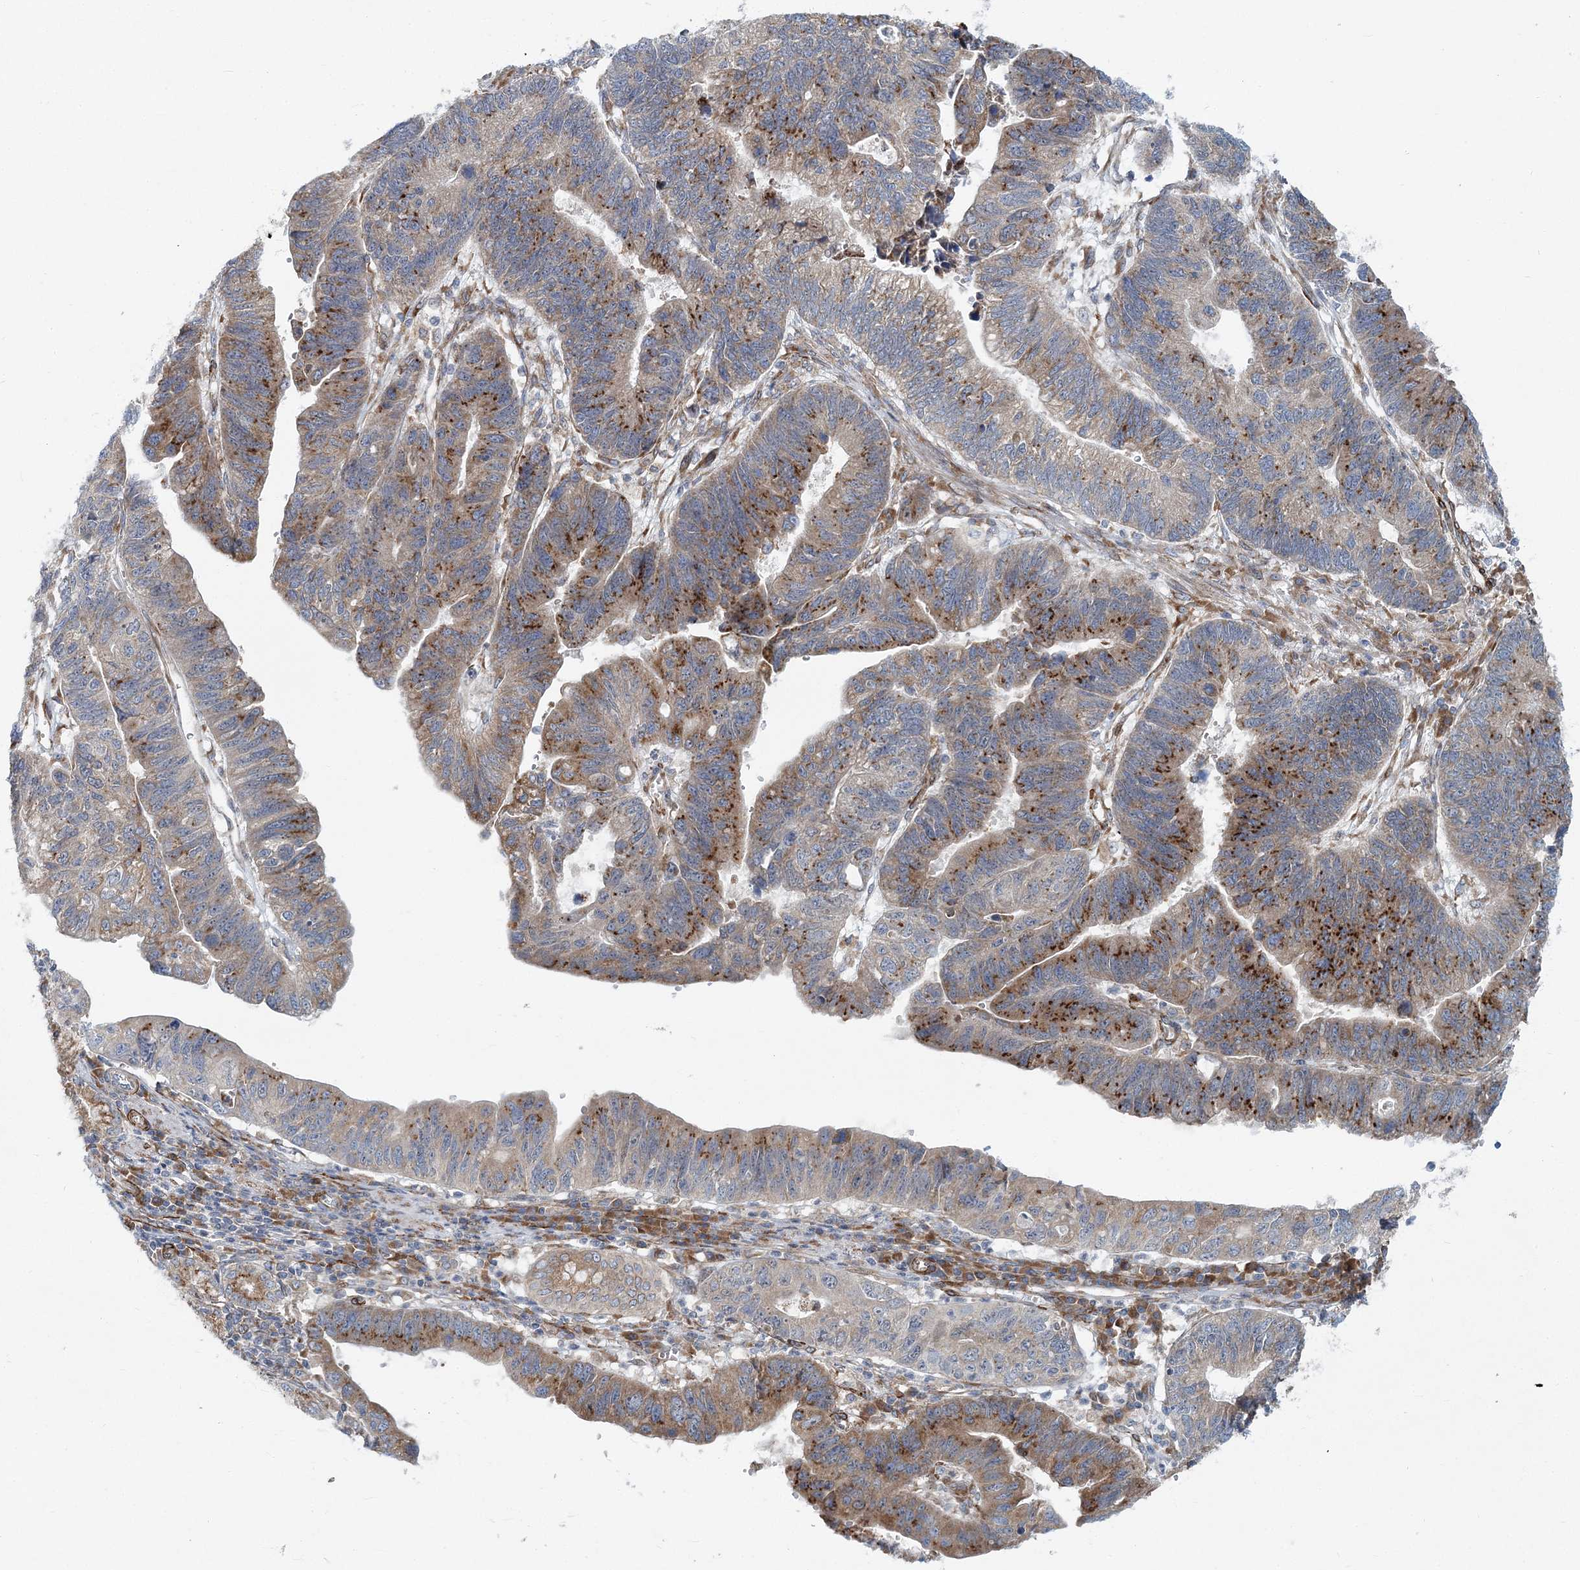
{"staining": {"intensity": "strong", "quantity": "25%-75%", "location": "cytoplasmic/membranous"}, "tissue": "stomach cancer", "cell_type": "Tumor cells", "image_type": "cancer", "snomed": [{"axis": "morphology", "description": "Adenocarcinoma, NOS"}, {"axis": "topography", "description": "Stomach"}], "caption": "Immunohistochemical staining of human stomach cancer shows high levels of strong cytoplasmic/membranous protein positivity in approximately 25%-75% of tumor cells.", "gene": "NBAS", "patient": {"sex": "male", "age": 59}}